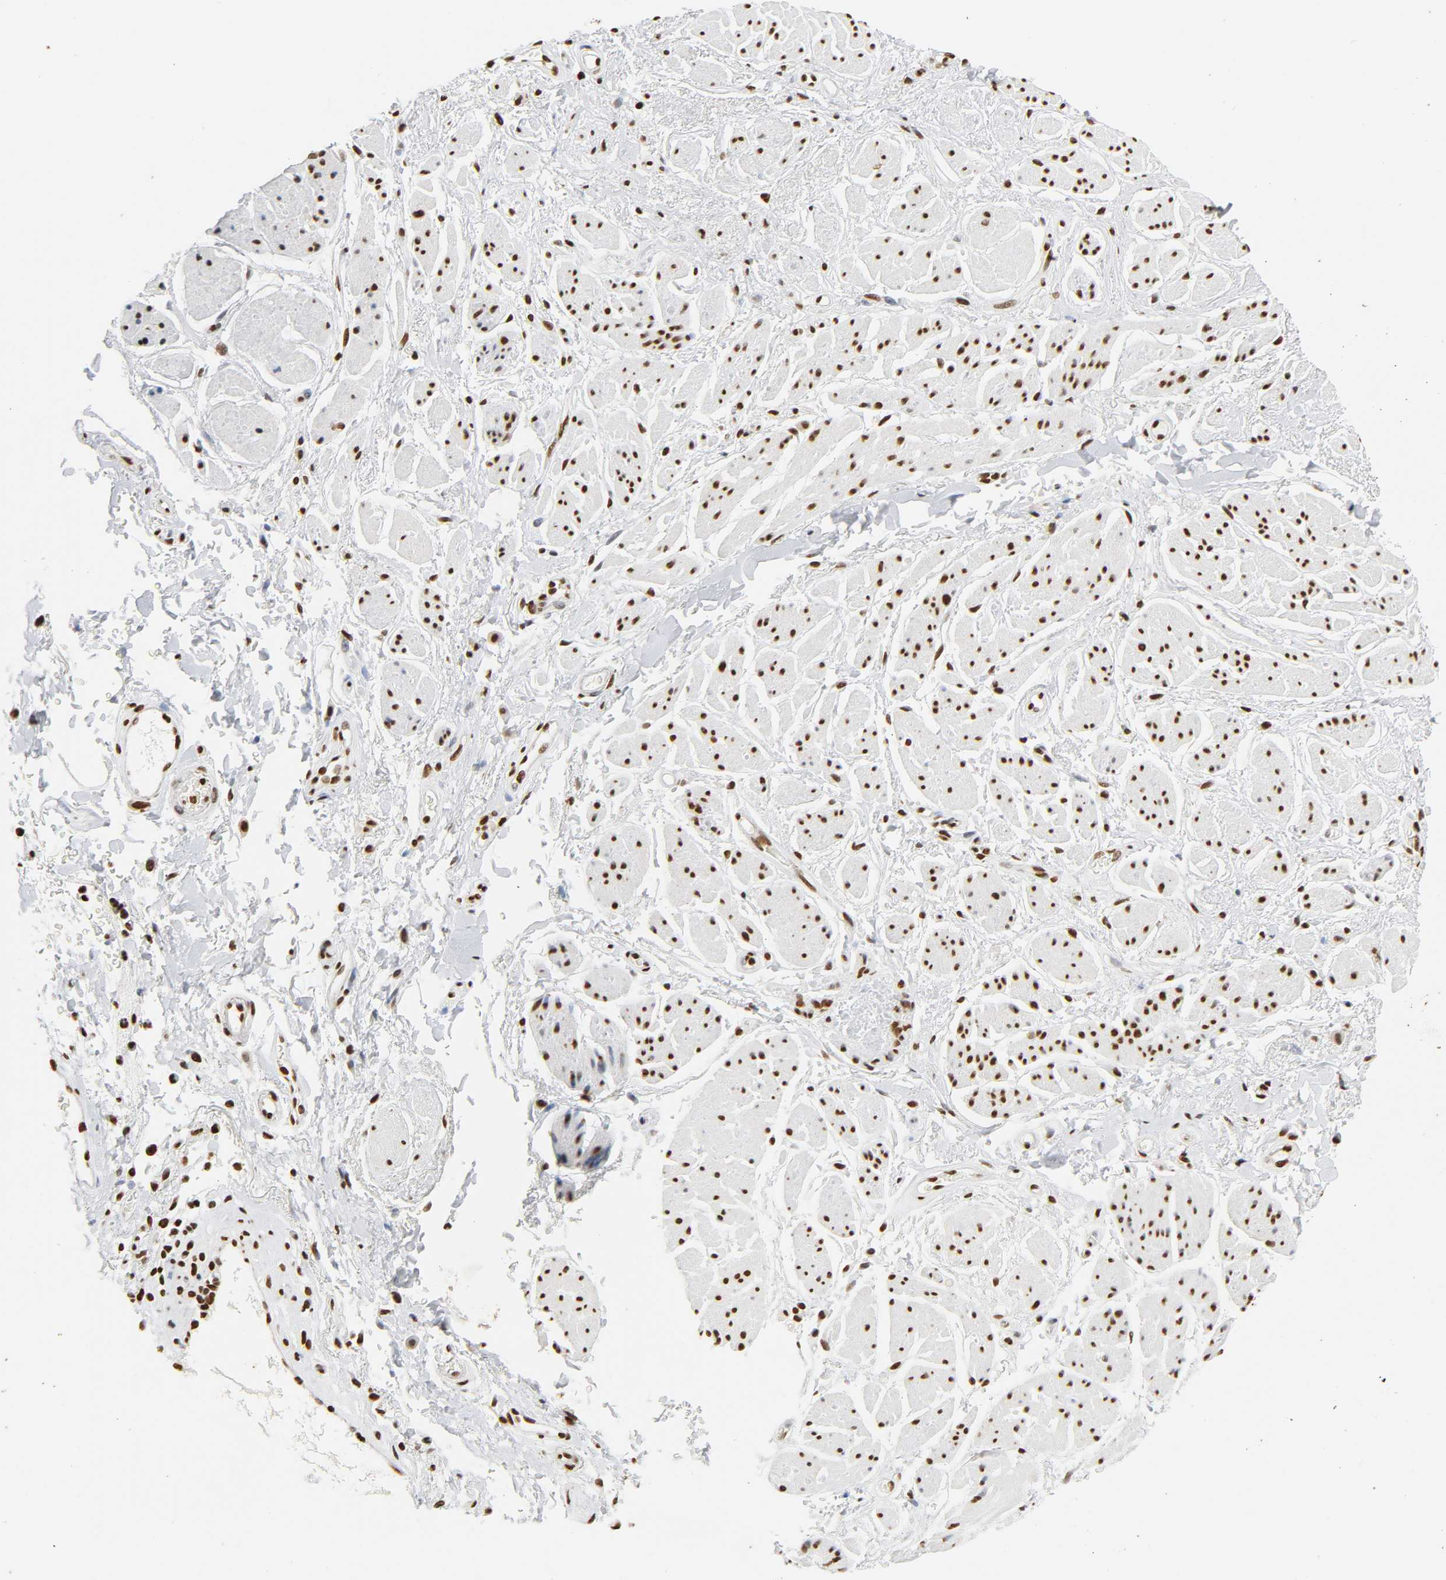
{"staining": {"intensity": "strong", "quantity": ">75%", "location": "nuclear"}, "tissue": "adipose tissue", "cell_type": "Adipocytes", "image_type": "normal", "snomed": [{"axis": "morphology", "description": "Normal tissue, NOS"}, {"axis": "topography", "description": "Soft tissue"}, {"axis": "topography", "description": "Peripheral nerve tissue"}], "caption": "A micrograph showing strong nuclear staining in approximately >75% of adipocytes in normal adipose tissue, as visualized by brown immunohistochemical staining.", "gene": "HNRNPC", "patient": {"sex": "female", "age": 71}}